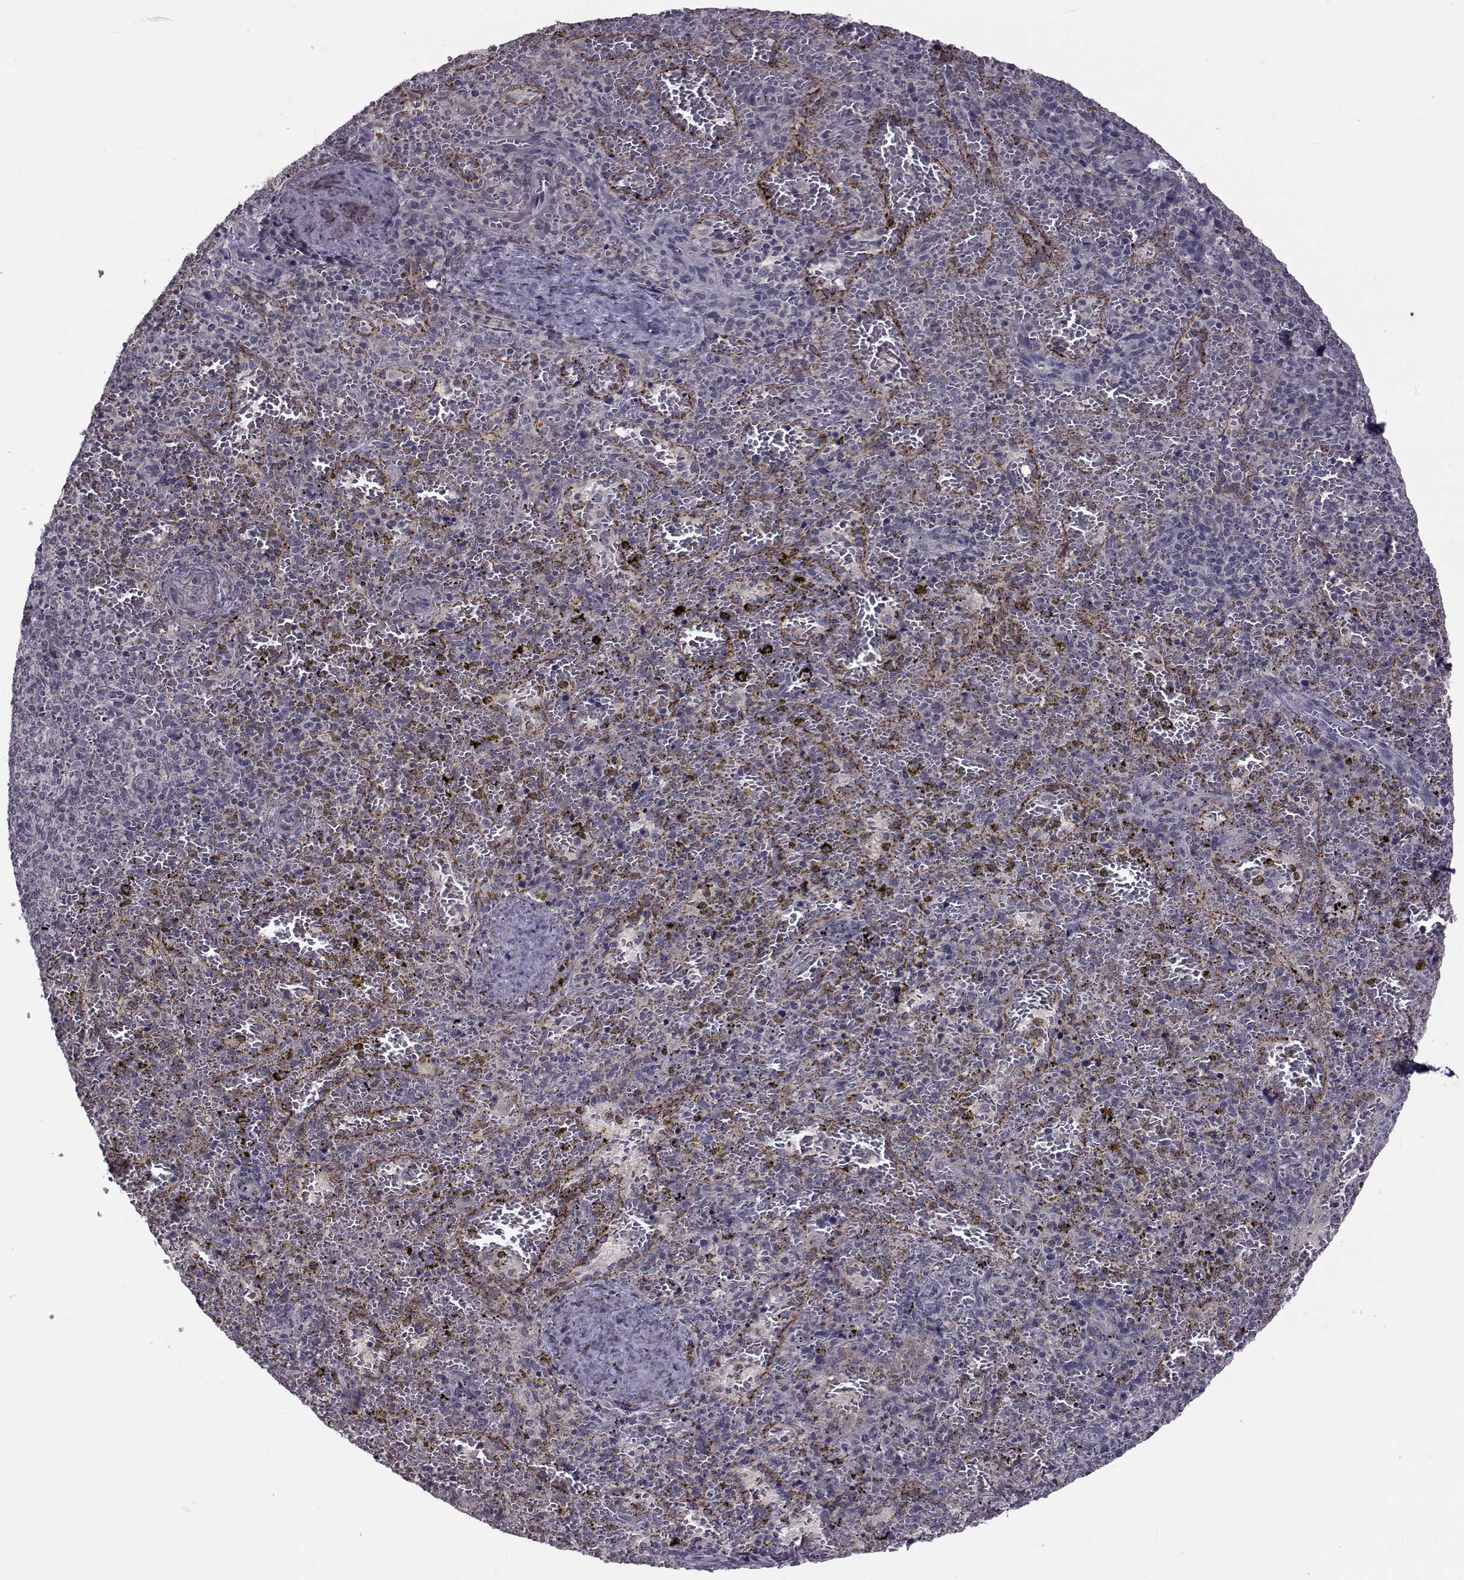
{"staining": {"intensity": "negative", "quantity": "none", "location": "none"}, "tissue": "spleen", "cell_type": "Cells in red pulp", "image_type": "normal", "snomed": [{"axis": "morphology", "description": "Normal tissue, NOS"}, {"axis": "topography", "description": "Spleen"}], "caption": "Spleen was stained to show a protein in brown. There is no significant expression in cells in red pulp. Nuclei are stained in blue.", "gene": "FDXR", "patient": {"sex": "female", "age": 50}}